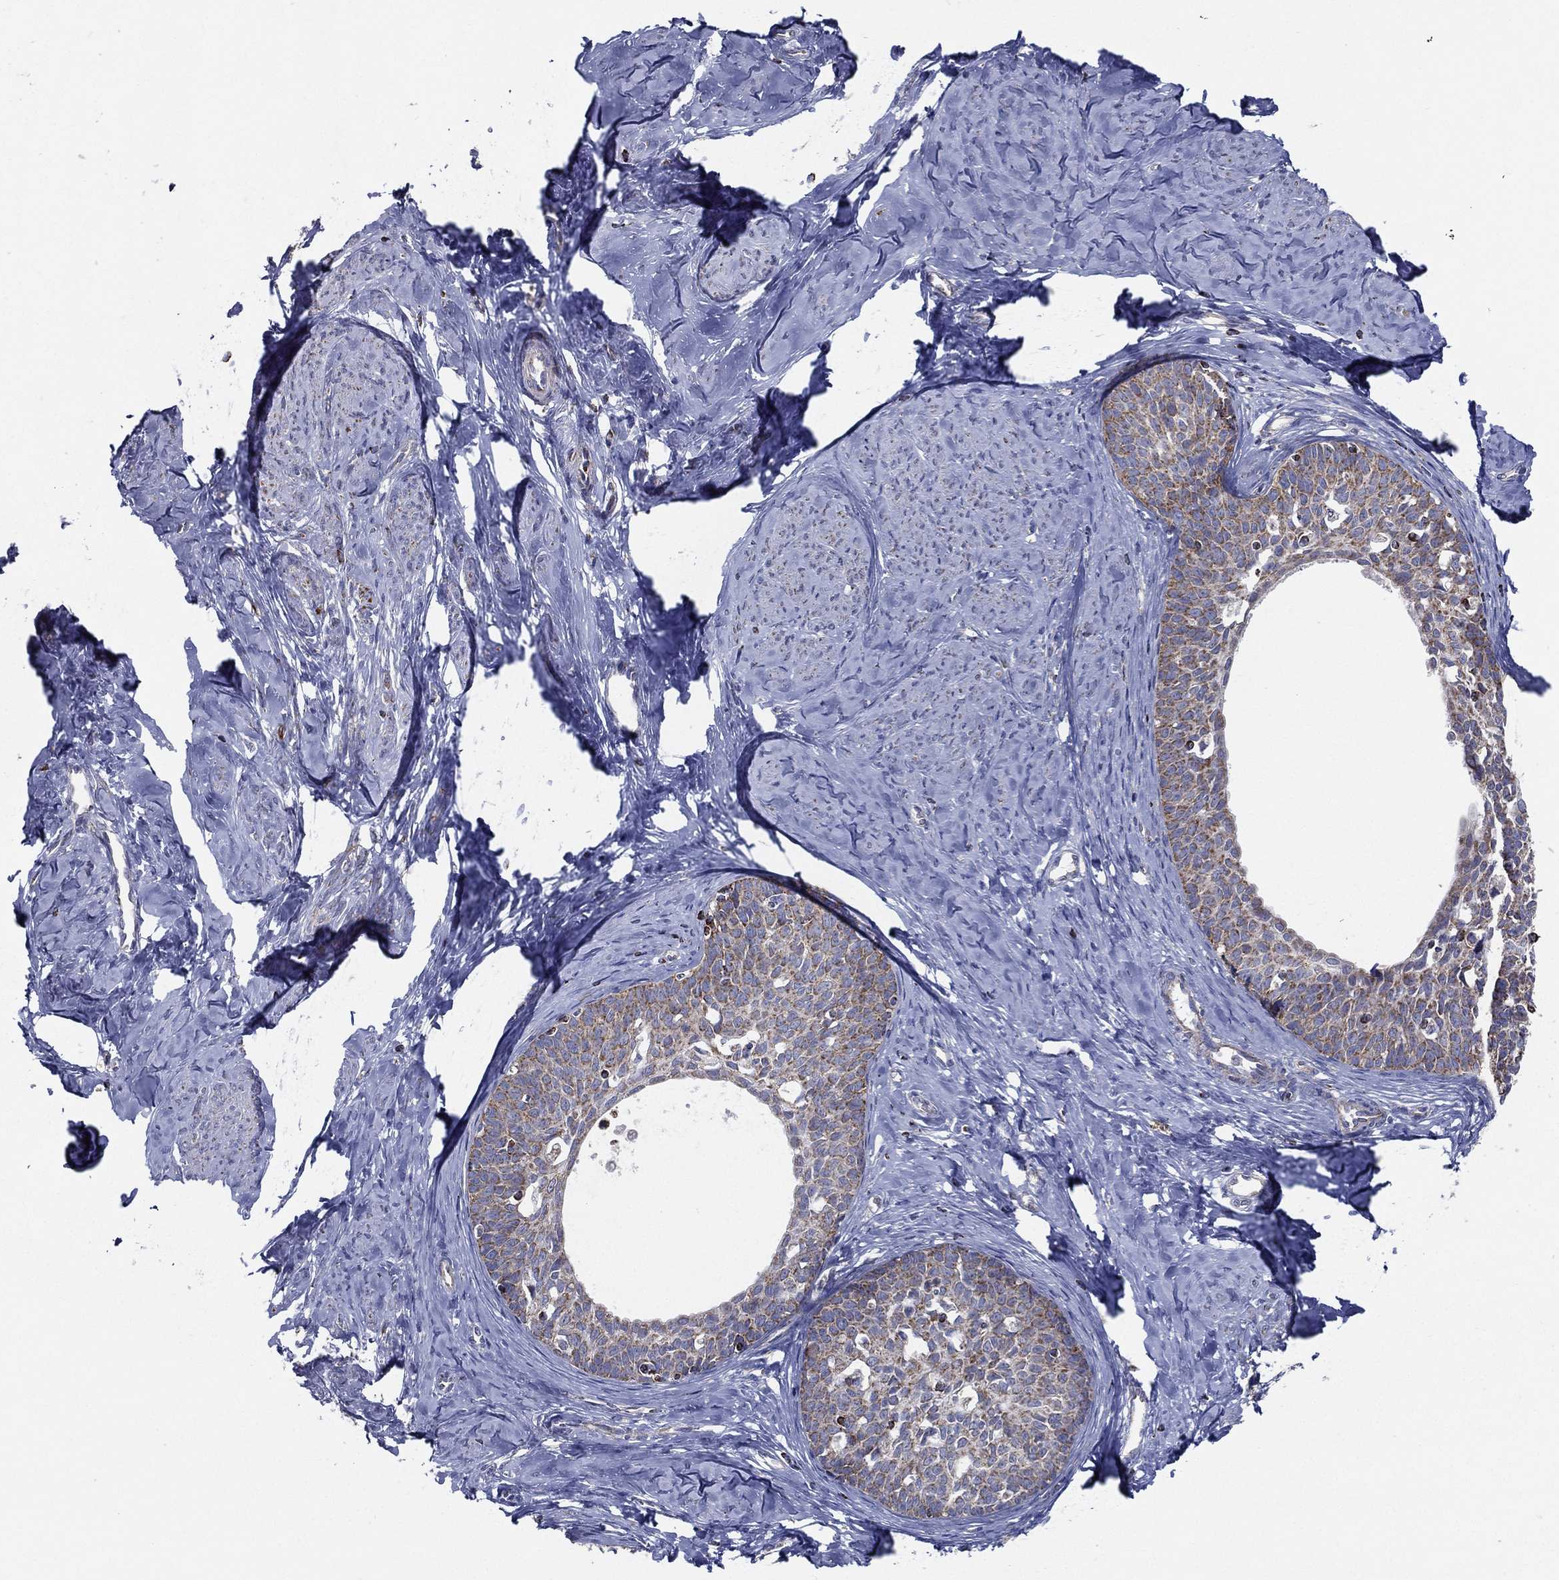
{"staining": {"intensity": "moderate", "quantity": "<25%", "location": "cytoplasmic/membranous"}, "tissue": "cervical cancer", "cell_type": "Tumor cells", "image_type": "cancer", "snomed": [{"axis": "morphology", "description": "Squamous cell carcinoma, NOS"}, {"axis": "topography", "description": "Cervix"}], "caption": "Squamous cell carcinoma (cervical) stained for a protein (brown) demonstrates moderate cytoplasmic/membranous positive expression in about <25% of tumor cells.", "gene": "SFXN1", "patient": {"sex": "female", "age": 51}}